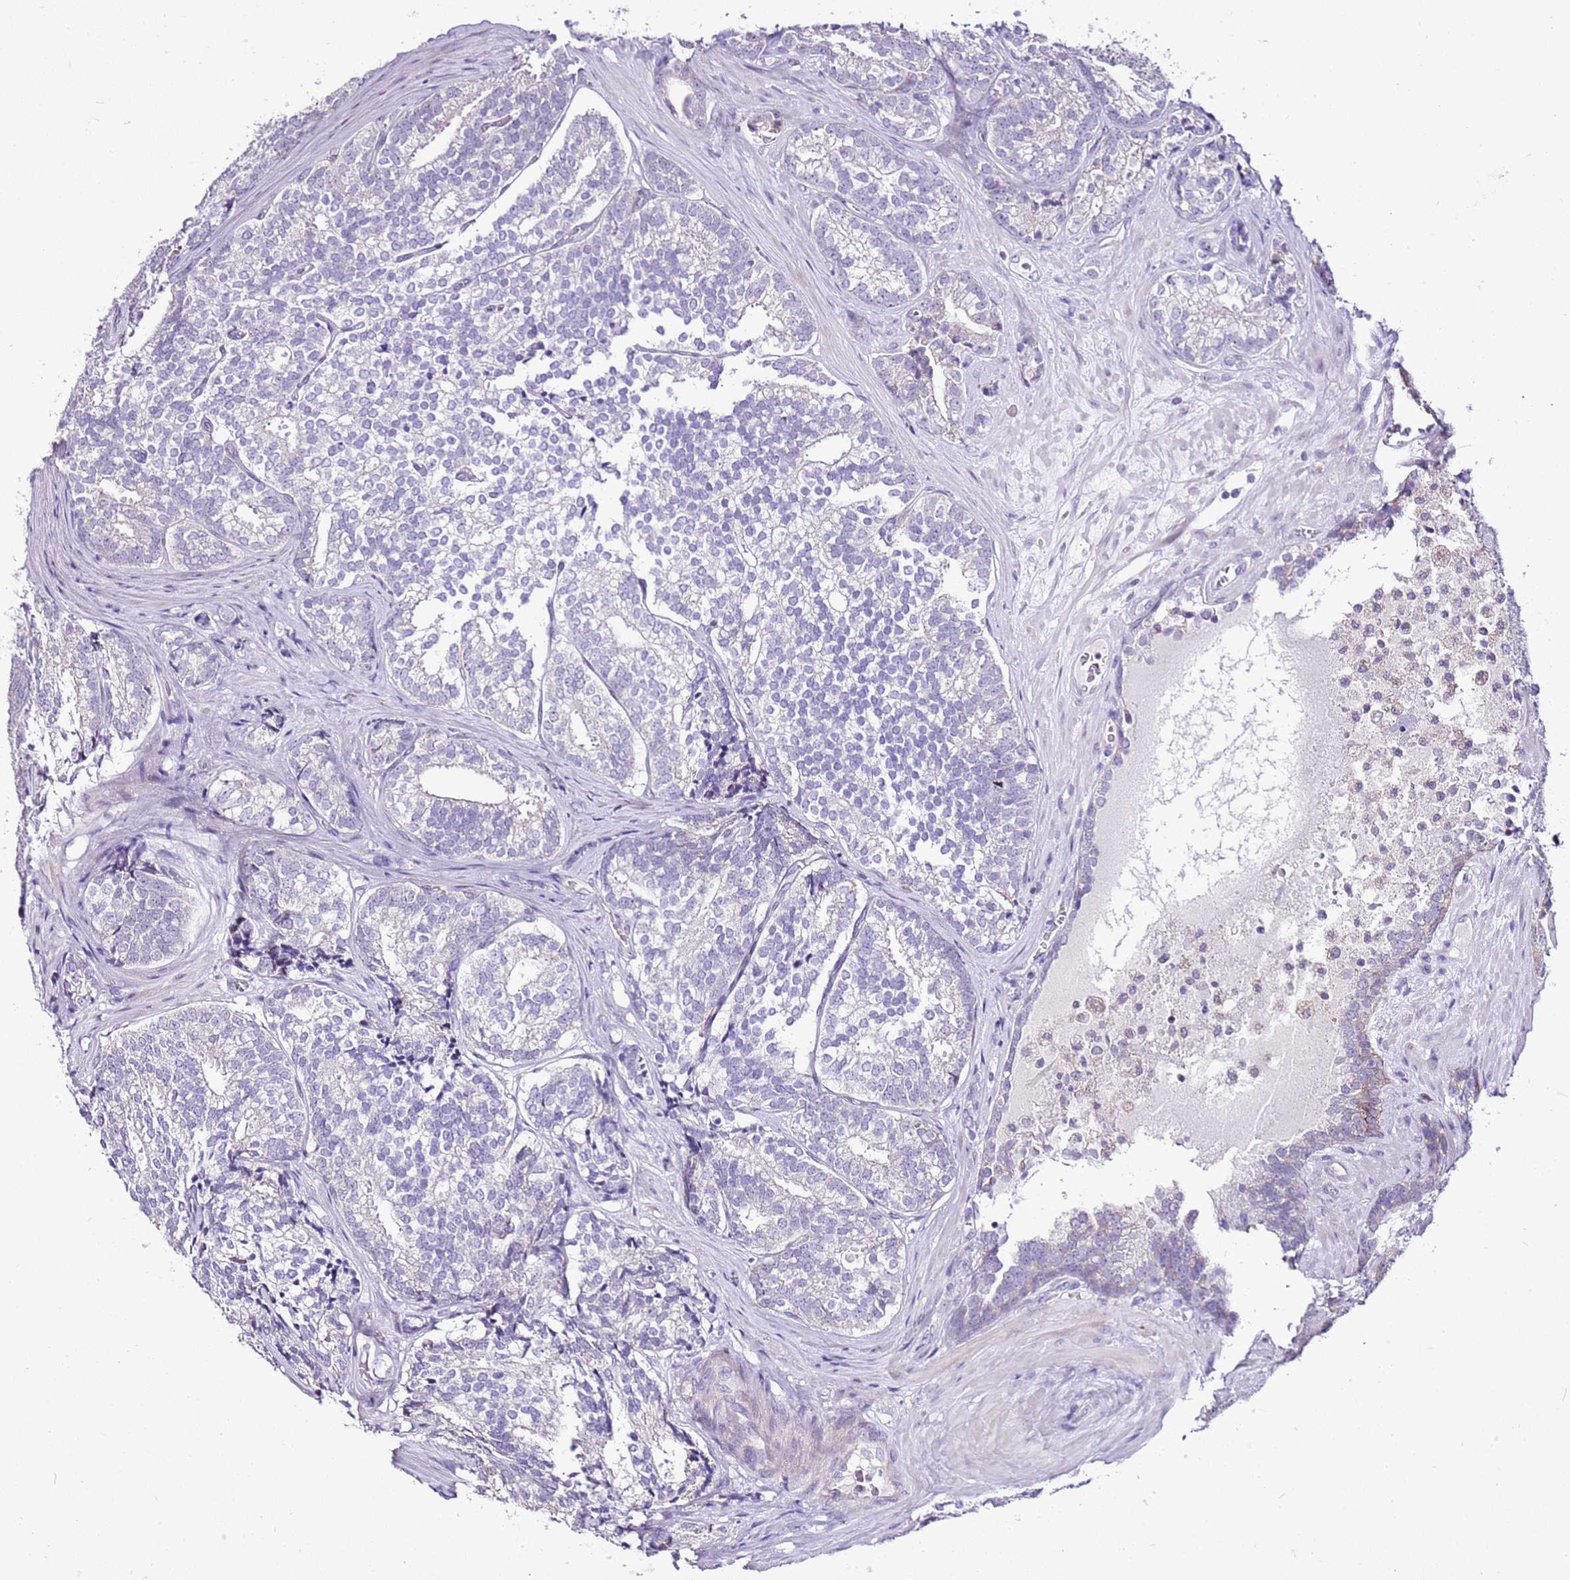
{"staining": {"intensity": "negative", "quantity": "none", "location": "none"}, "tissue": "prostate cancer", "cell_type": "Tumor cells", "image_type": "cancer", "snomed": [{"axis": "morphology", "description": "Adenocarcinoma, High grade"}, {"axis": "topography", "description": "Prostate"}], "caption": "DAB immunohistochemical staining of adenocarcinoma (high-grade) (prostate) displays no significant positivity in tumor cells.", "gene": "SLC38A5", "patient": {"sex": "male", "age": 63}}